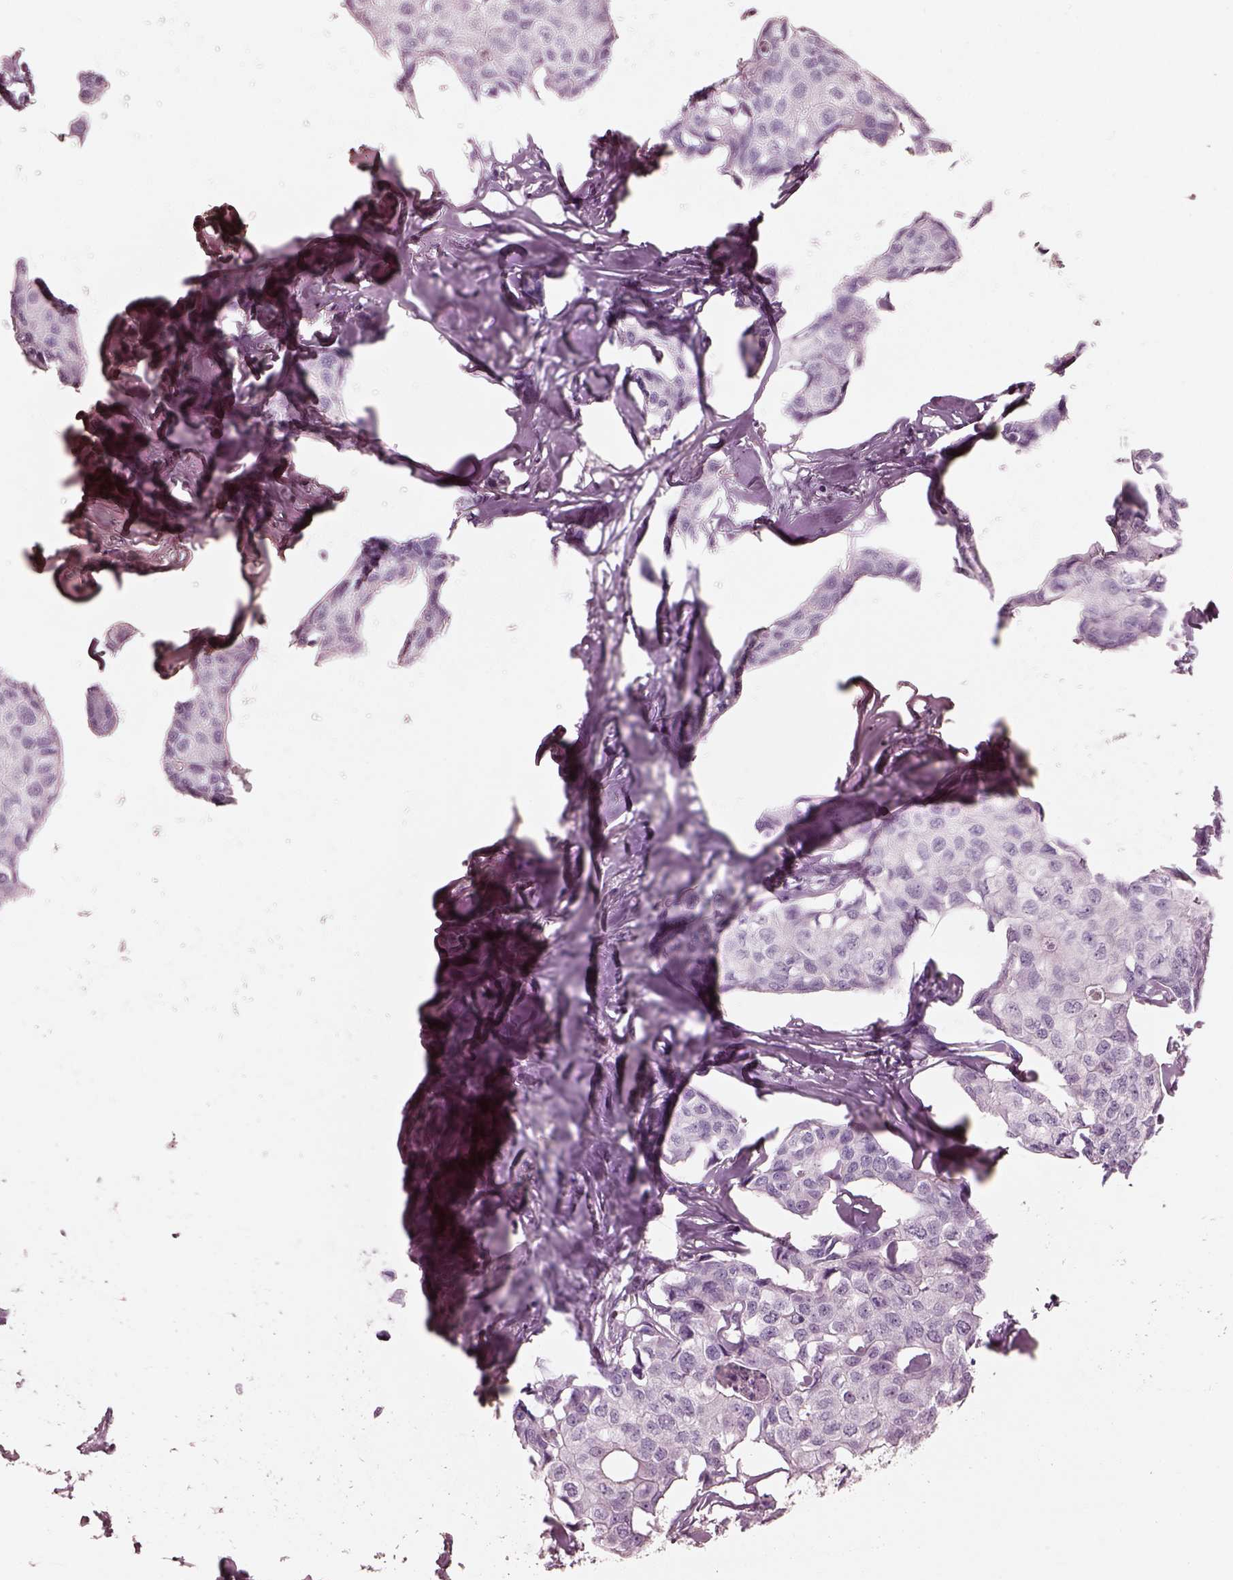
{"staining": {"intensity": "negative", "quantity": "none", "location": "none"}, "tissue": "breast cancer", "cell_type": "Tumor cells", "image_type": "cancer", "snomed": [{"axis": "morphology", "description": "Duct carcinoma"}, {"axis": "topography", "description": "Breast"}], "caption": "DAB immunohistochemical staining of invasive ductal carcinoma (breast) exhibits no significant positivity in tumor cells.", "gene": "CADM2", "patient": {"sex": "female", "age": 80}}